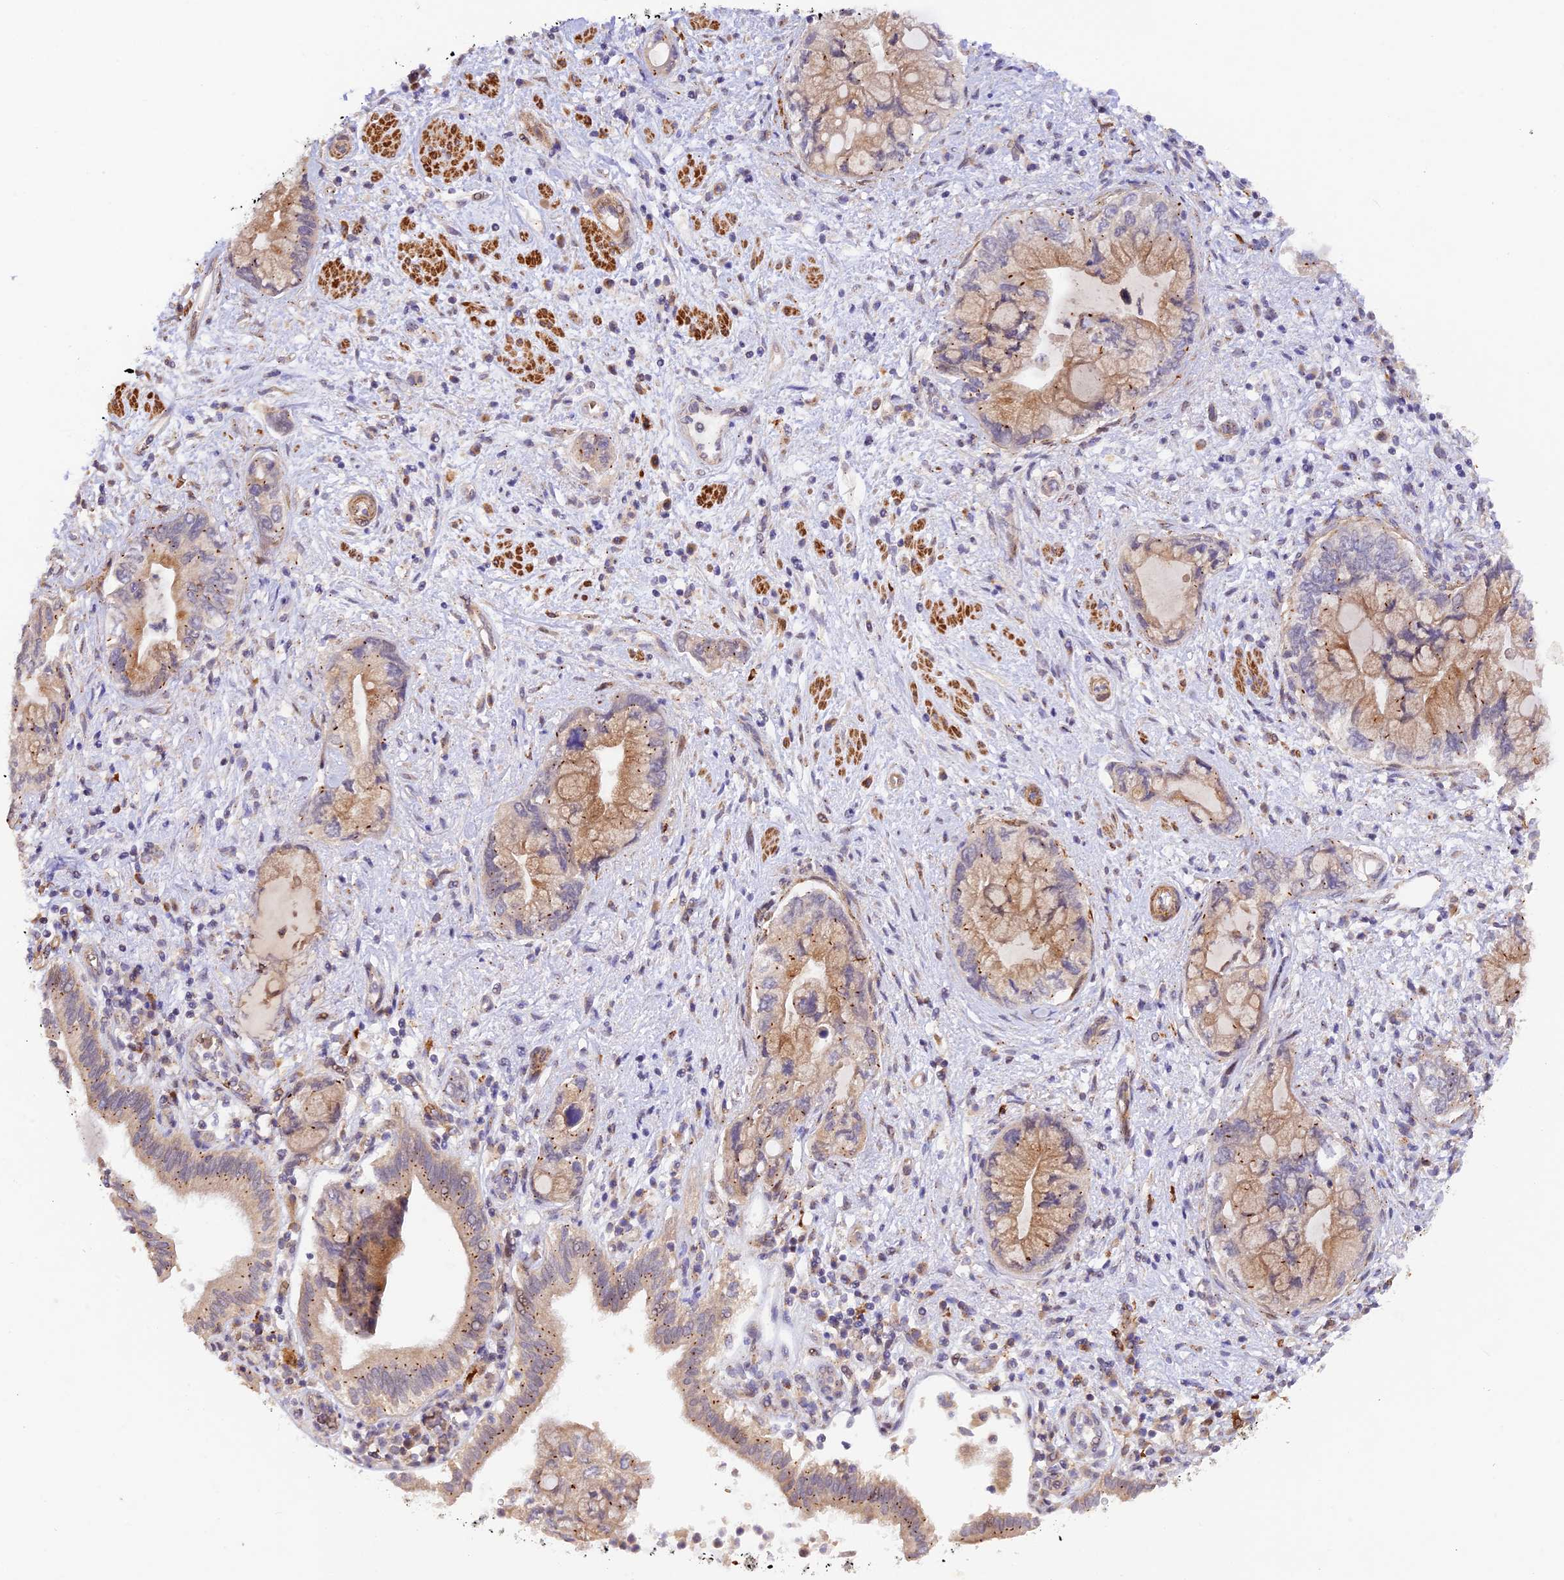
{"staining": {"intensity": "weak", "quantity": "<25%", "location": "cytoplasmic/membranous"}, "tissue": "pancreatic cancer", "cell_type": "Tumor cells", "image_type": "cancer", "snomed": [{"axis": "morphology", "description": "Adenocarcinoma, NOS"}, {"axis": "topography", "description": "Pancreas"}], "caption": "Adenocarcinoma (pancreatic) stained for a protein using IHC reveals no expression tumor cells.", "gene": "WDFY4", "patient": {"sex": "female", "age": 73}}